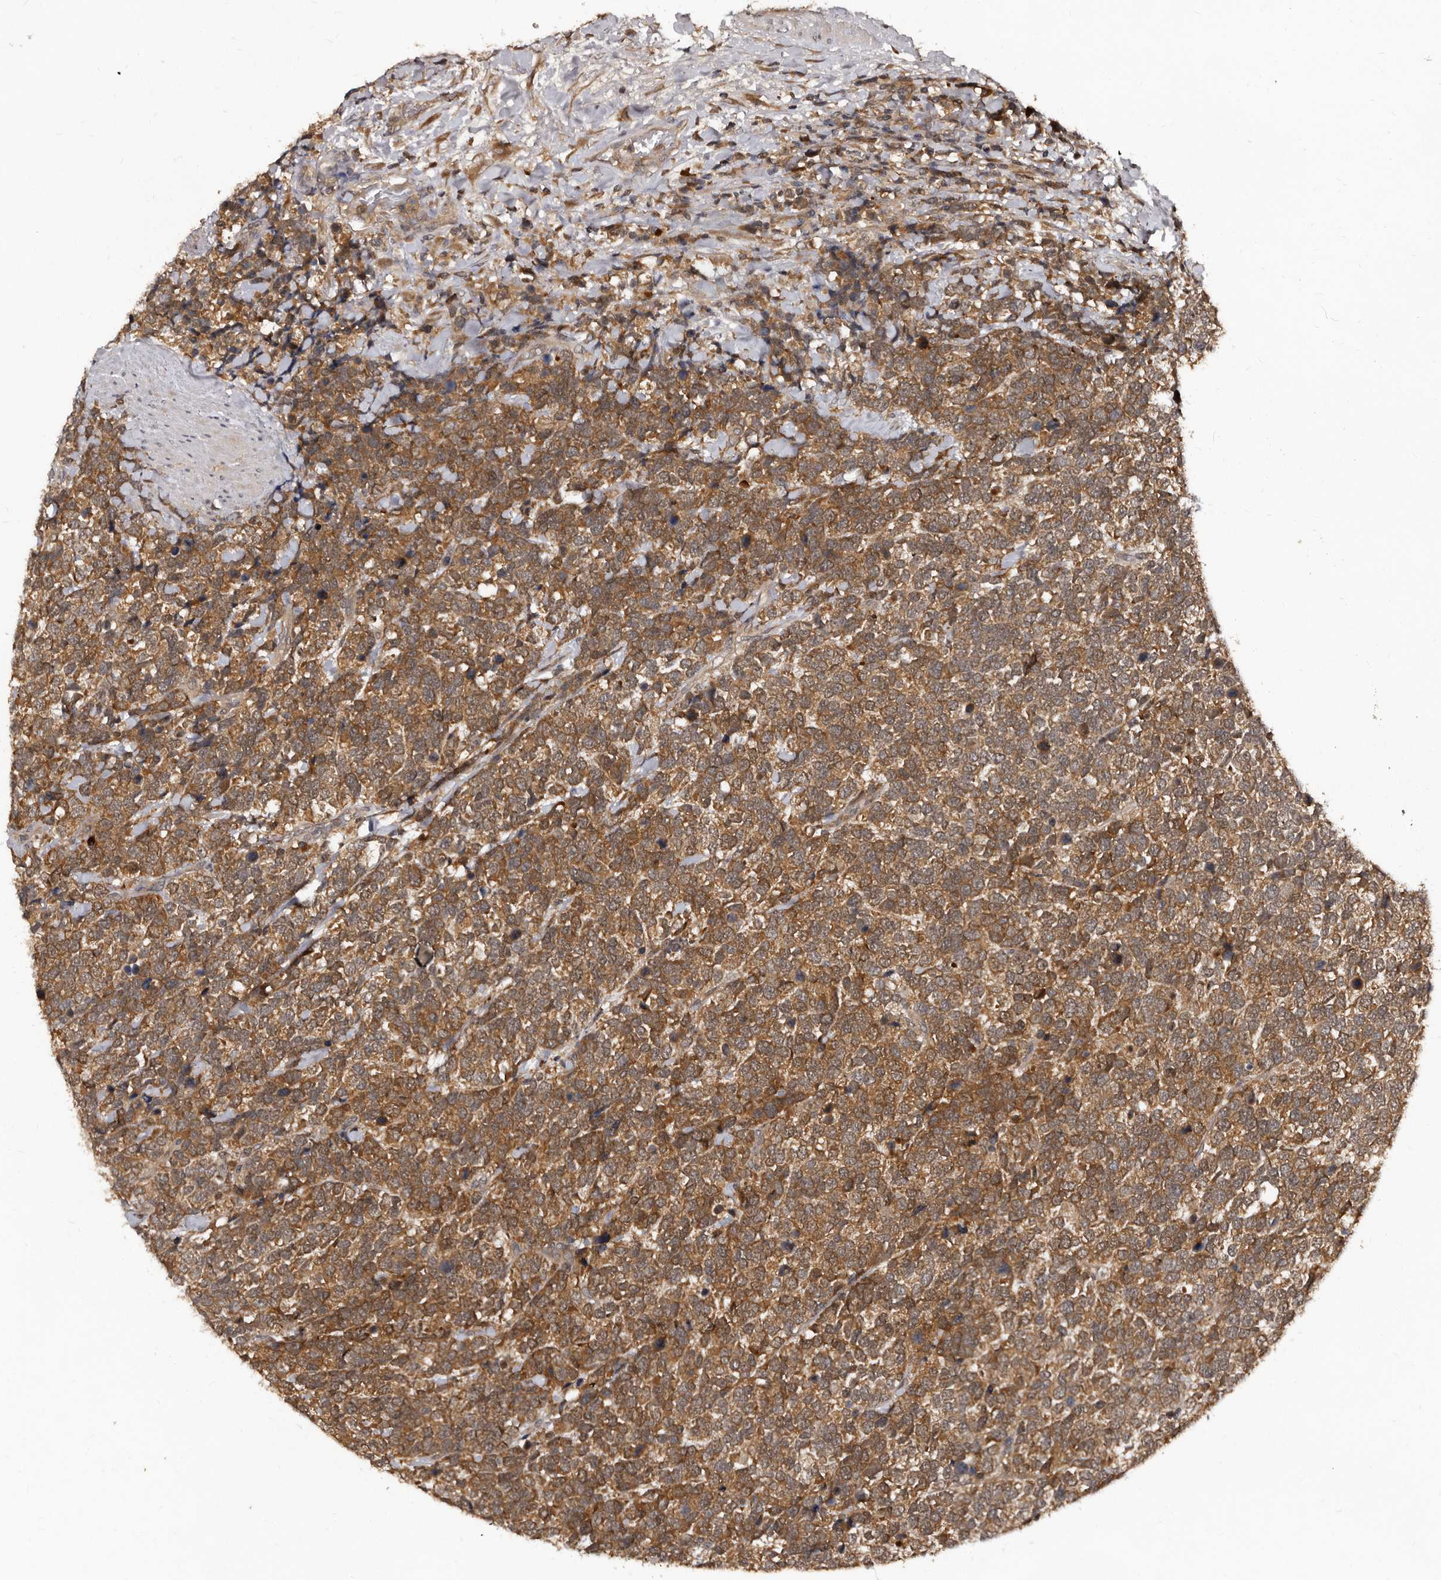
{"staining": {"intensity": "moderate", "quantity": ">75%", "location": "cytoplasmic/membranous"}, "tissue": "urothelial cancer", "cell_type": "Tumor cells", "image_type": "cancer", "snomed": [{"axis": "morphology", "description": "Urothelial carcinoma, High grade"}, {"axis": "topography", "description": "Urinary bladder"}], "caption": "This is an image of IHC staining of urothelial cancer, which shows moderate expression in the cytoplasmic/membranous of tumor cells.", "gene": "PMVK", "patient": {"sex": "female", "age": 82}}